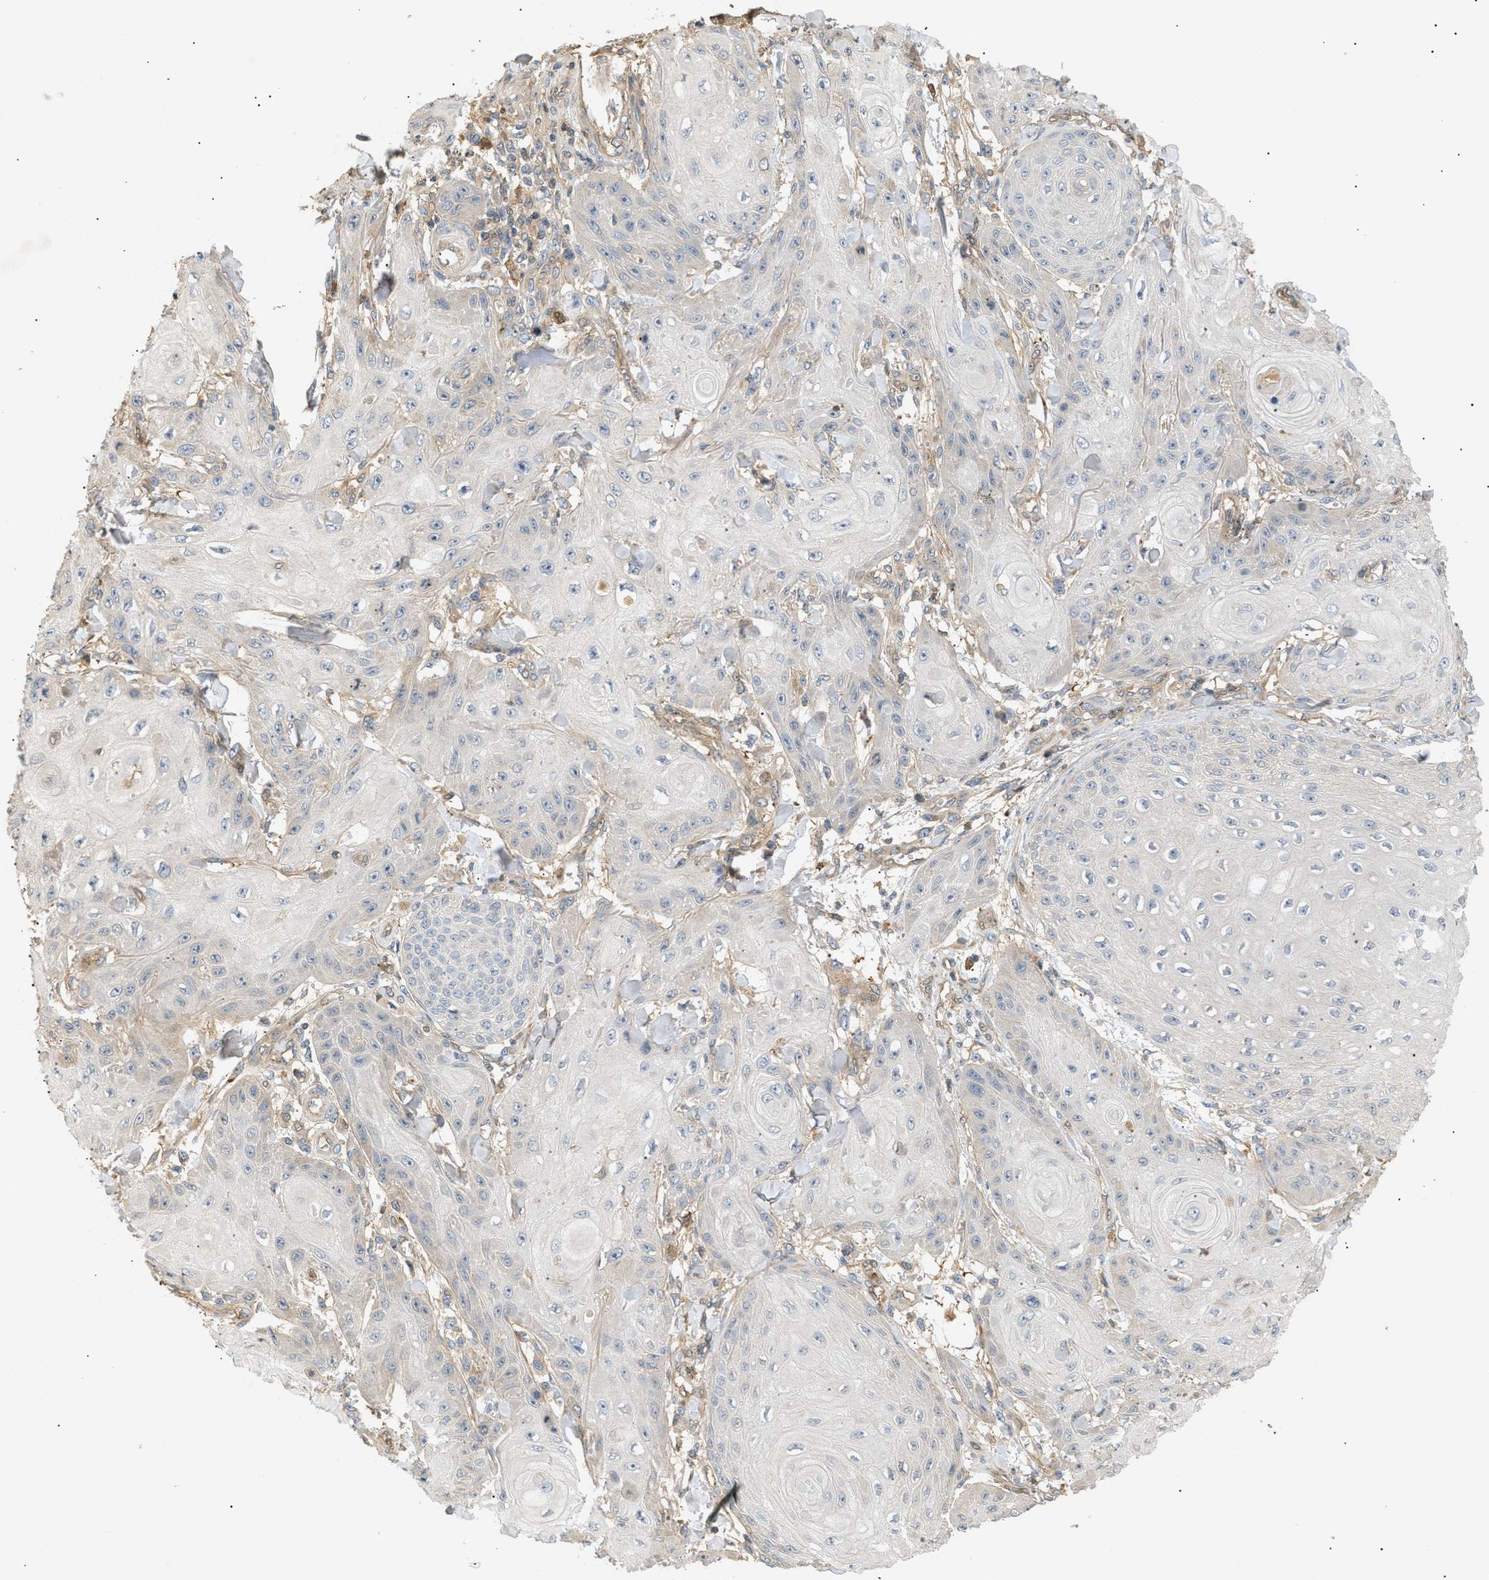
{"staining": {"intensity": "negative", "quantity": "none", "location": "none"}, "tissue": "skin cancer", "cell_type": "Tumor cells", "image_type": "cancer", "snomed": [{"axis": "morphology", "description": "Squamous cell carcinoma, NOS"}, {"axis": "topography", "description": "Skin"}], "caption": "There is no significant staining in tumor cells of skin cancer (squamous cell carcinoma).", "gene": "FARS2", "patient": {"sex": "male", "age": 74}}